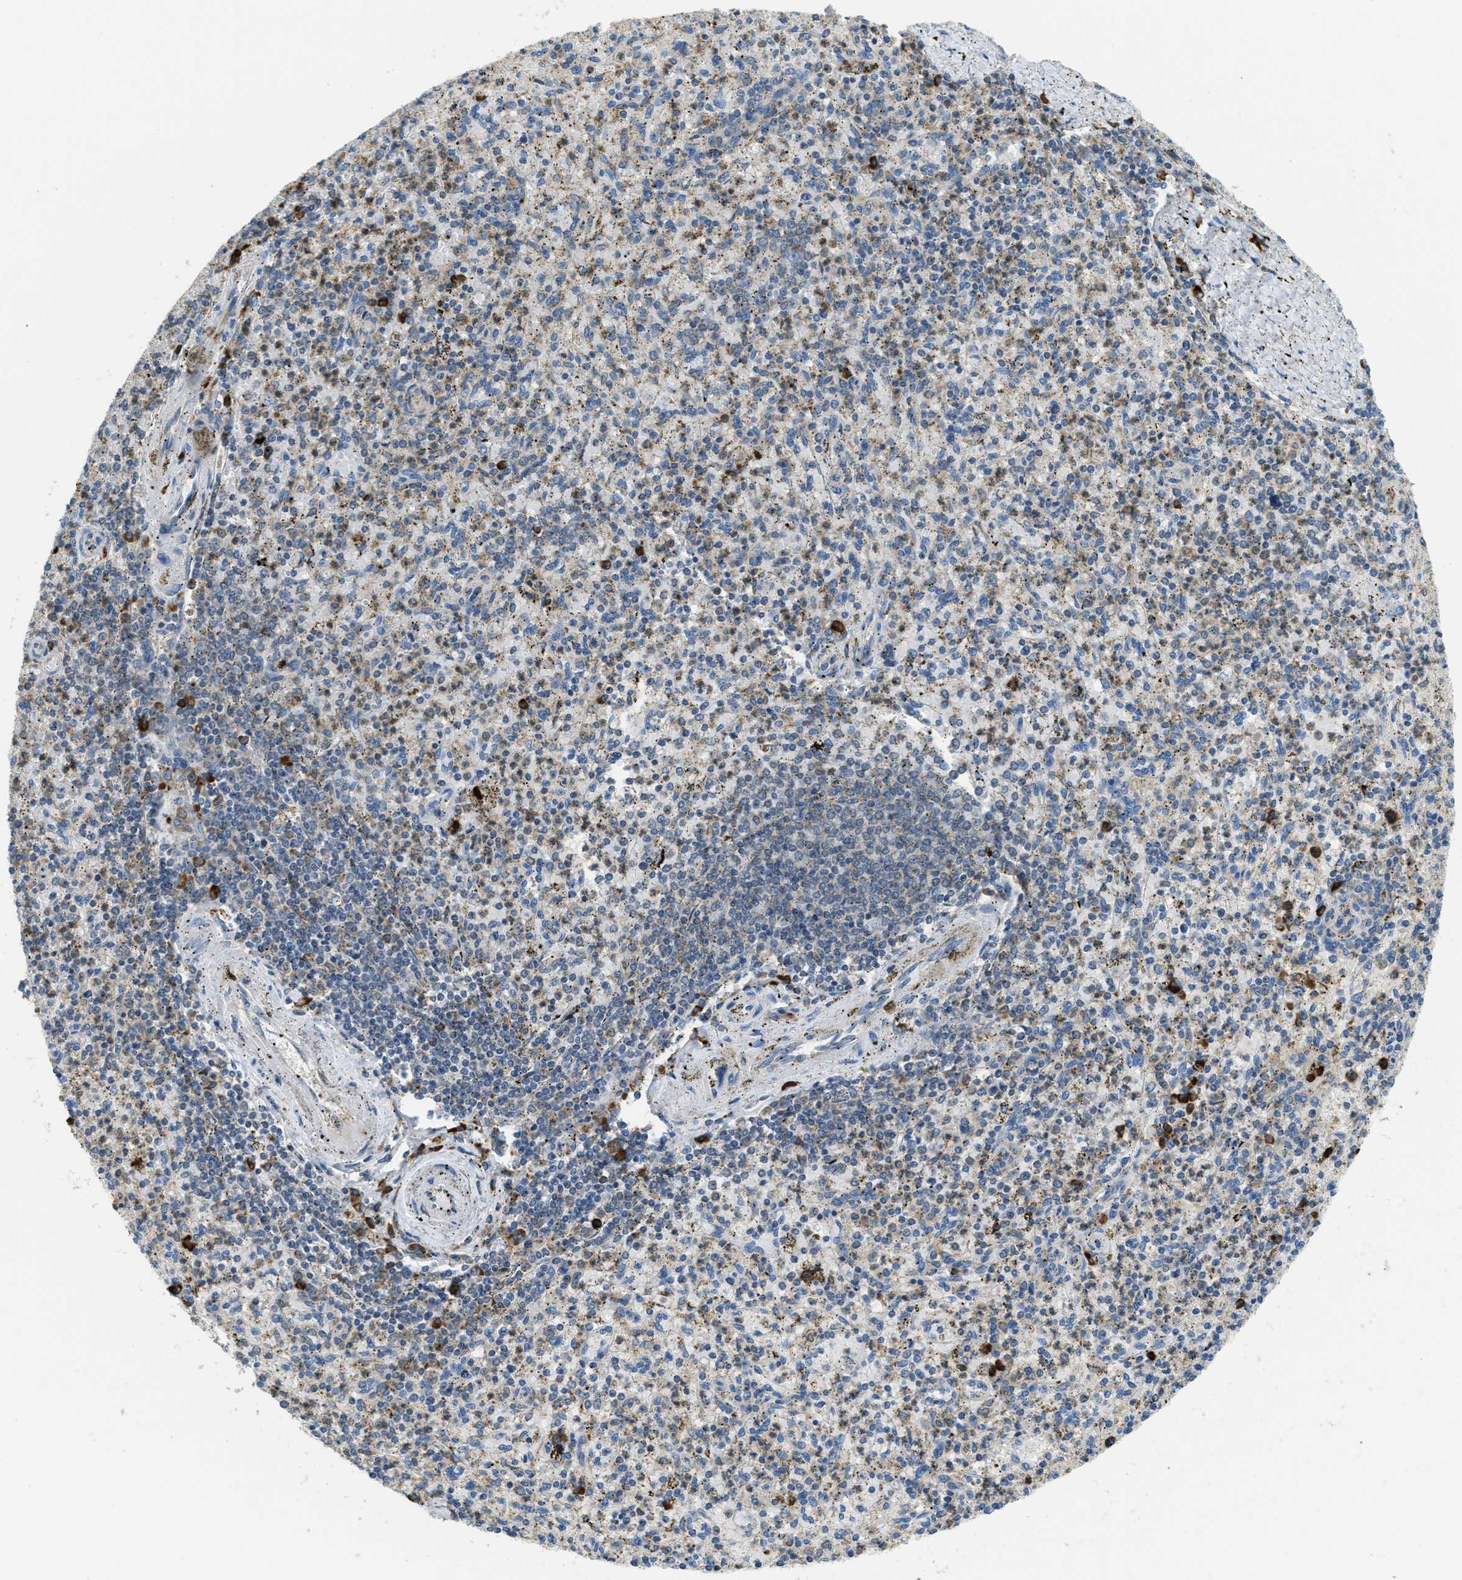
{"staining": {"intensity": "strong", "quantity": "<25%", "location": "cytoplasmic/membranous"}, "tissue": "spleen", "cell_type": "Cells in red pulp", "image_type": "normal", "snomed": [{"axis": "morphology", "description": "Normal tissue, NOS"}, {"axis": "topography", "description": "Spleen"}], "caption": "About <25% of cells in red pulp in benign spleen reveal strong cytoplasmic/membranous protein expression as visualized by brown immunohistochemical staining.", "gene": "SSR1", "patient": {"sex": "male", "age": 72}}